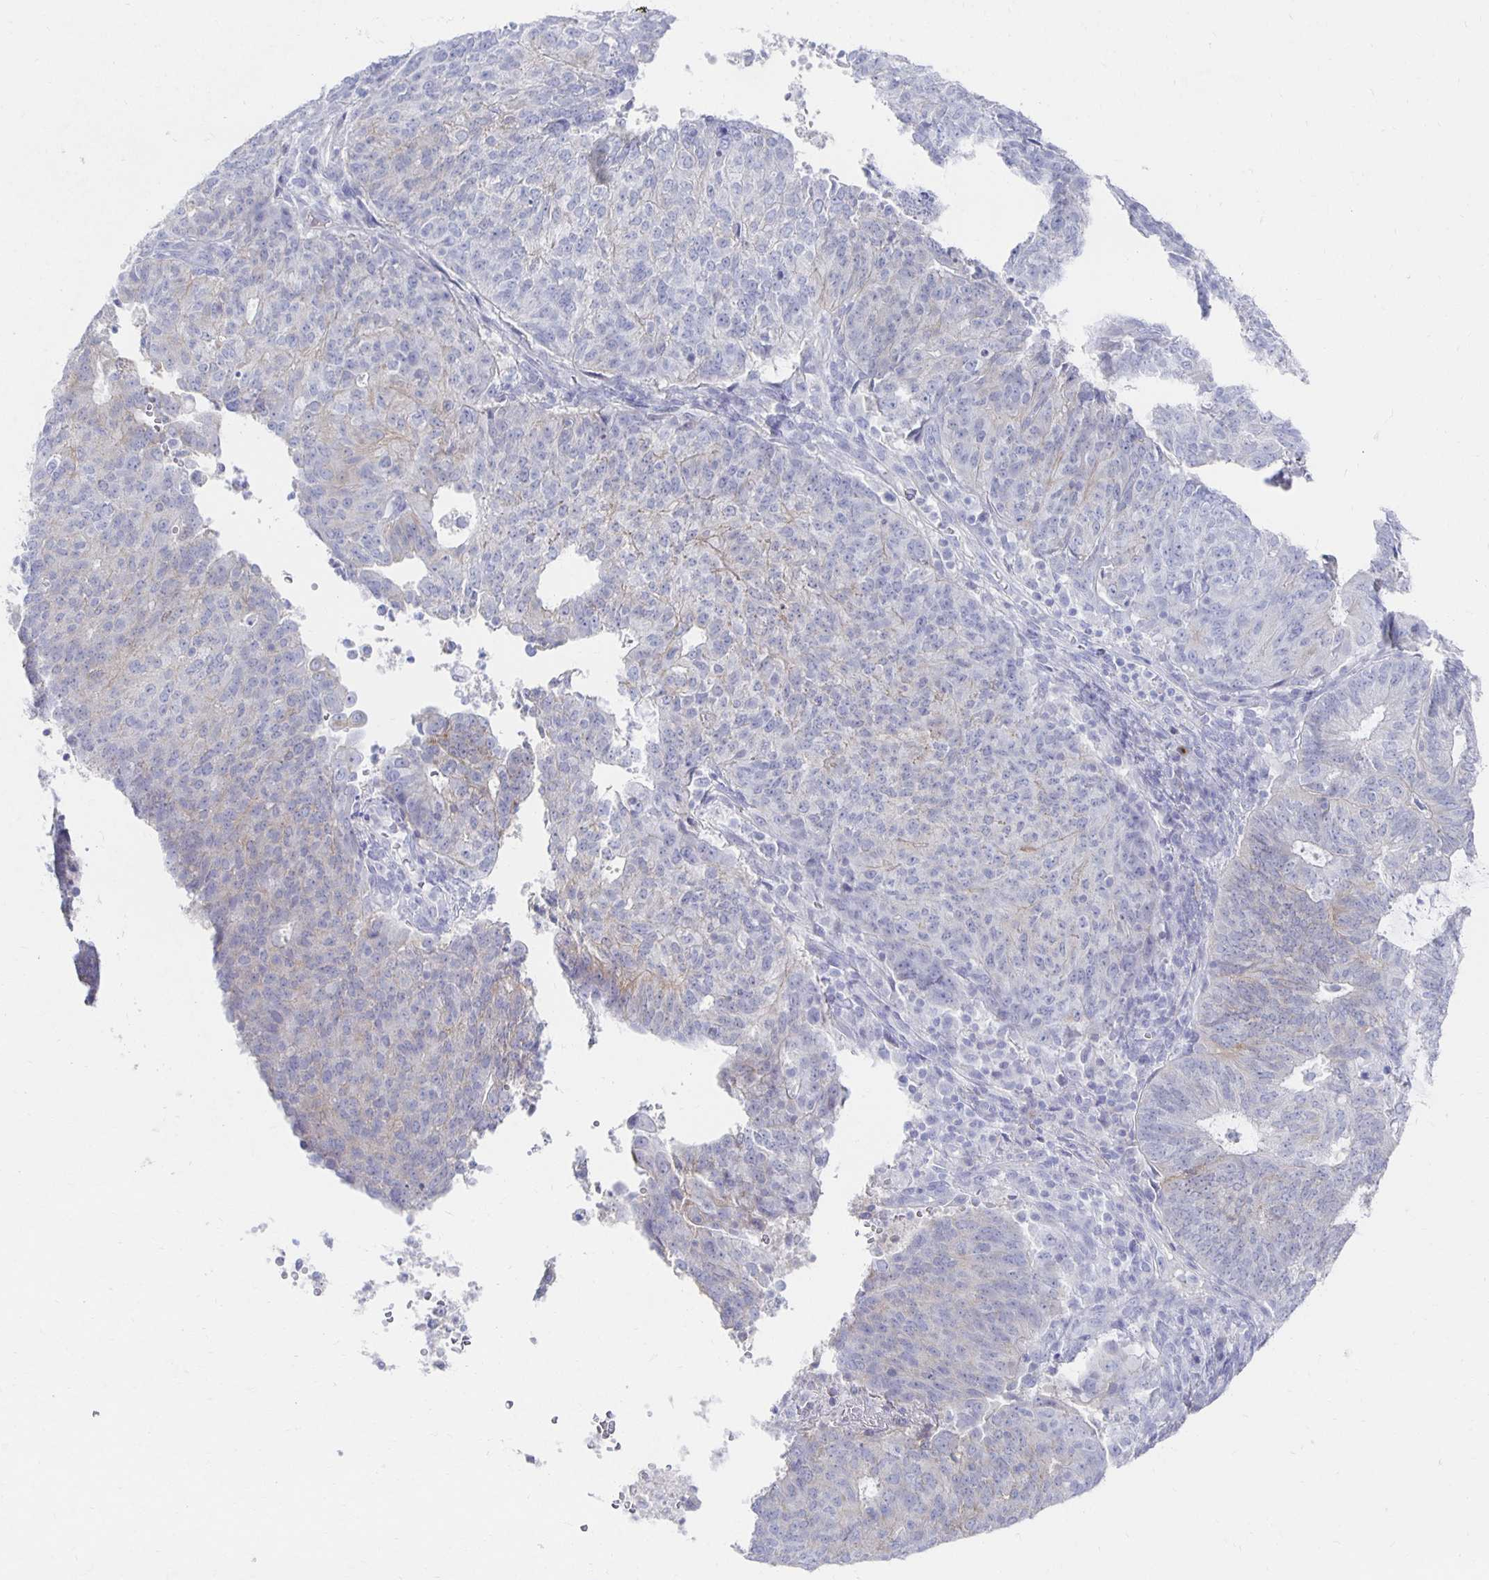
{"staining": {"intensity": "weak", "quantity": "<25%", "location": "cytoplasmic/membranous"}, "tissue": "endometrial cancer", "cell_type": "Tumor cells", "image_type": "cancer", "snomed": [{"axis": "morphology", "description": "Adenocarcinoma, NOS"}, {"axis": "topography", "description": "Endometrium"}], "caption": "A histopathology image of human endometrial cancer (adenocarcinoma) is negative for staining in tumor cells. (Brightfield microscopy of DAB (3,3'-diaminobenzidine) immunohistochemistry (IHC) at high magnification).", "gene": "PRDM7", "patient": {"sex": "female", "age": 82}}